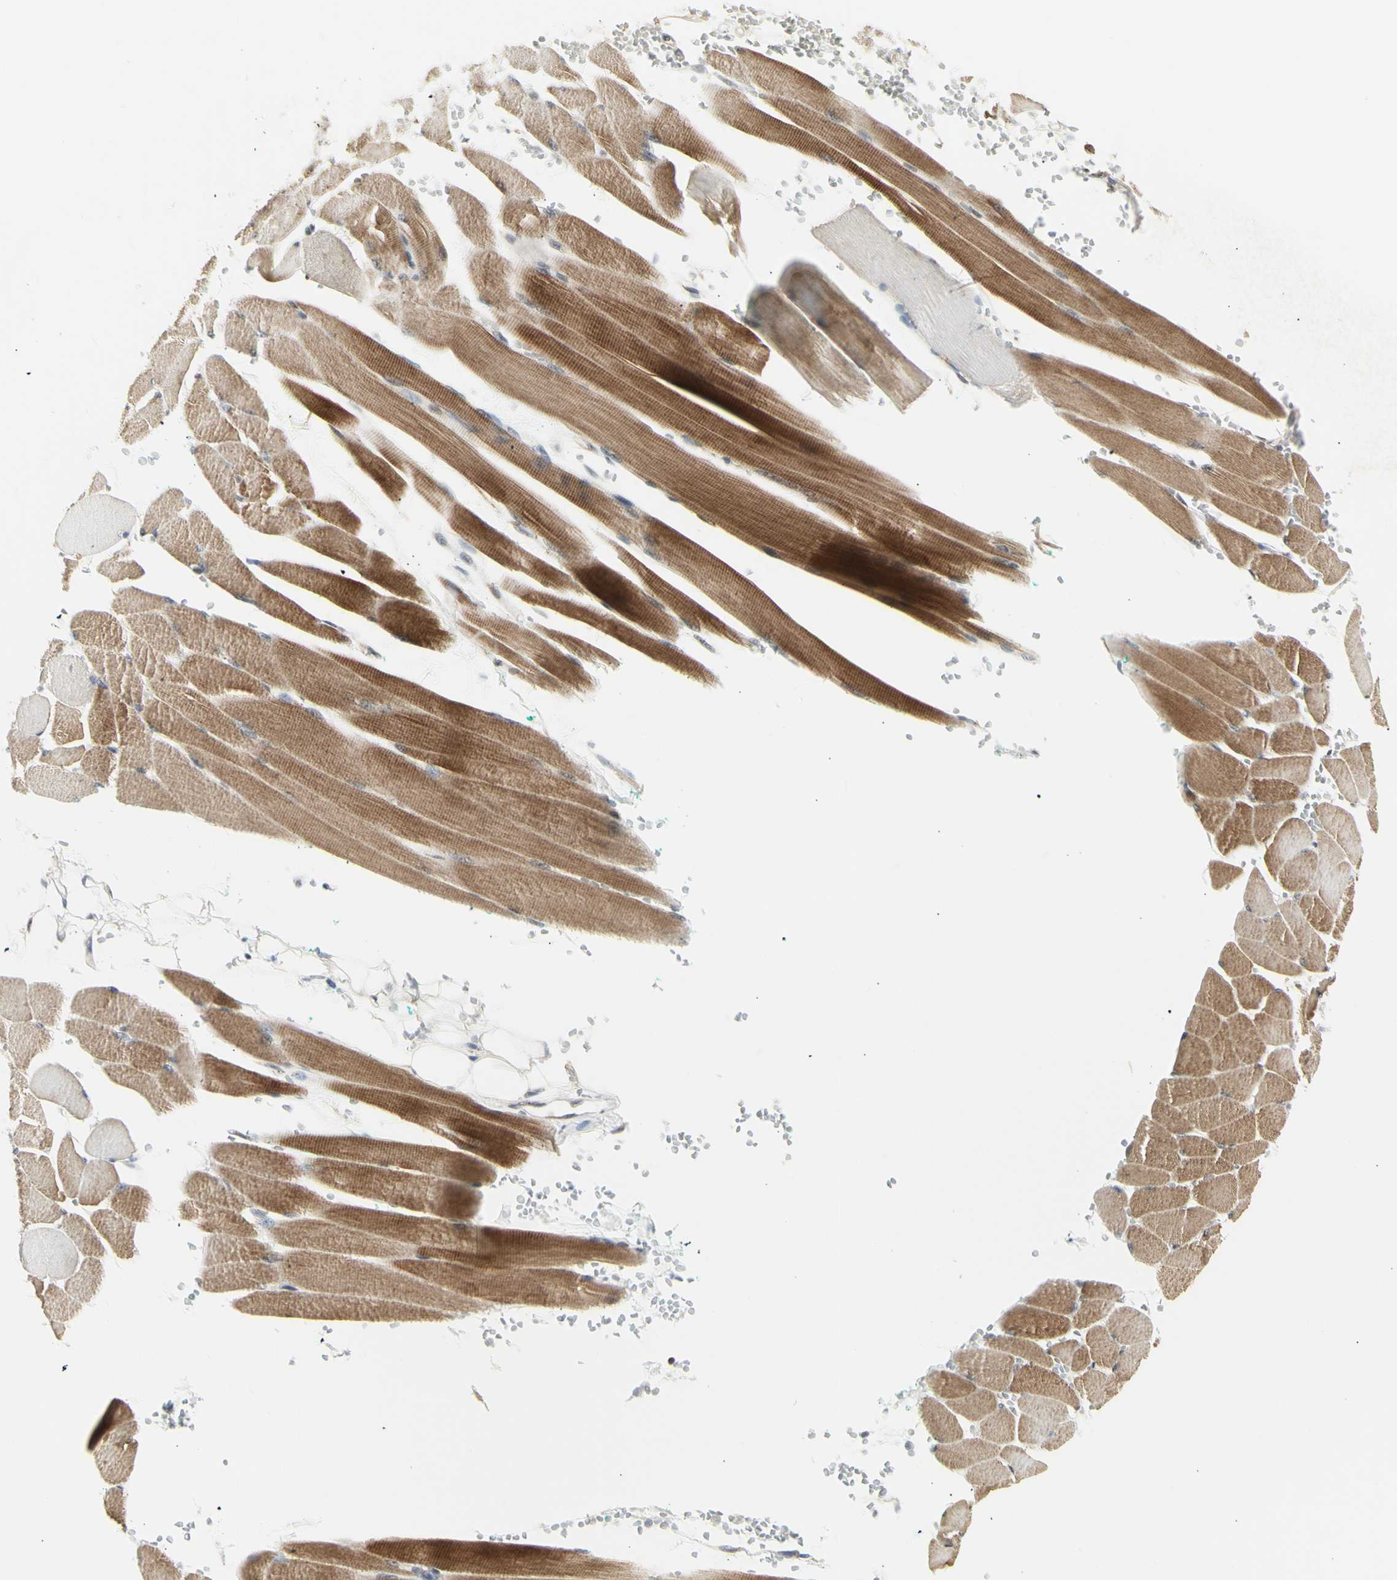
{"staining": {"intensity": "strong", "quantity": ">75%", "location": "cytoplasmic/membranous"}, "tissue": "skeletal muscle", "cell_type": "Myocytes", "image_type": "normal", "snomed": [{"axis": "morphology", "description": "Normal tissue, NOS"}, {"axis": "topography", "description": "Skeletal muscle"}, {"axis": "topography", "description": "Oral tissue"}, {"axis": "topography", "description": "Peripheral nerve tissue"}], "caption": "Brown immunohistochemical staining in normal skeletal muscle demonstrates strong cytoplasmic/membranous staining in approximately >75% of myocytes. The staining was performed using DAB (3,3'-diaminobenzidine) to visualize the protein expression in brown, while the nuclei were stained in blue with hematoxylin (Magnification: 20x).", "gene": "DHRS7B", "patient": {"sex": "female", "age": 84}}